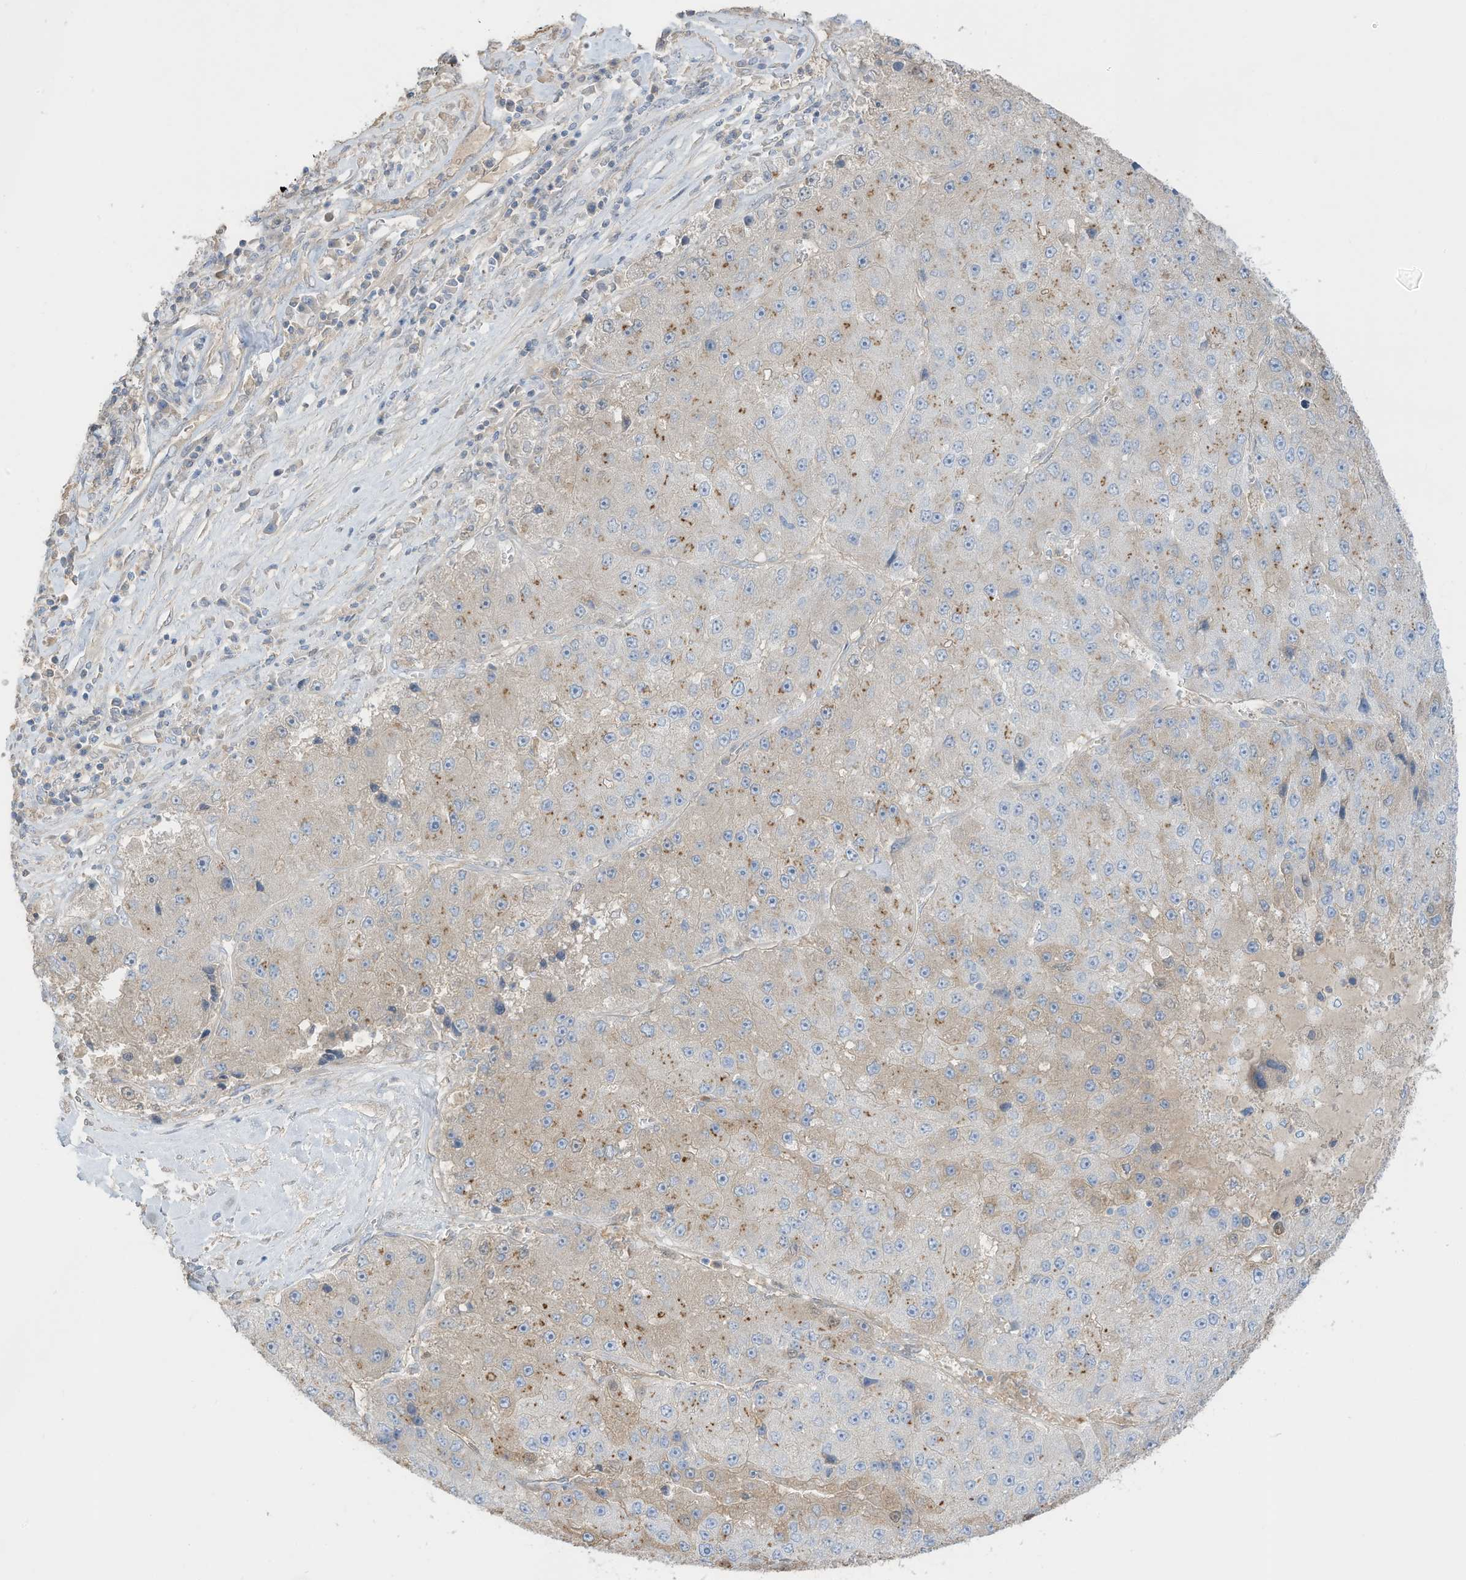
{"staining": {"intensity": "negative", "quantity": "none", "location": "none"}, "tissue": "liver cancer", "cell_type": "Tumor cells", "image_type": "cancer", "snomed": [{"axis": "morphology", "description": "Carcinoma, Hepatocellular, NOS"}, {"axis": "topography", "description": "Liver"}], "caption": "Human liver cancer (hepatocellular carcinoma) stained for a protein using immunohistochemistry (IHC) shows no expression in tumor cells.", "gene": "HSD17B13", "patient": {"sex": "female", "age": 73}}